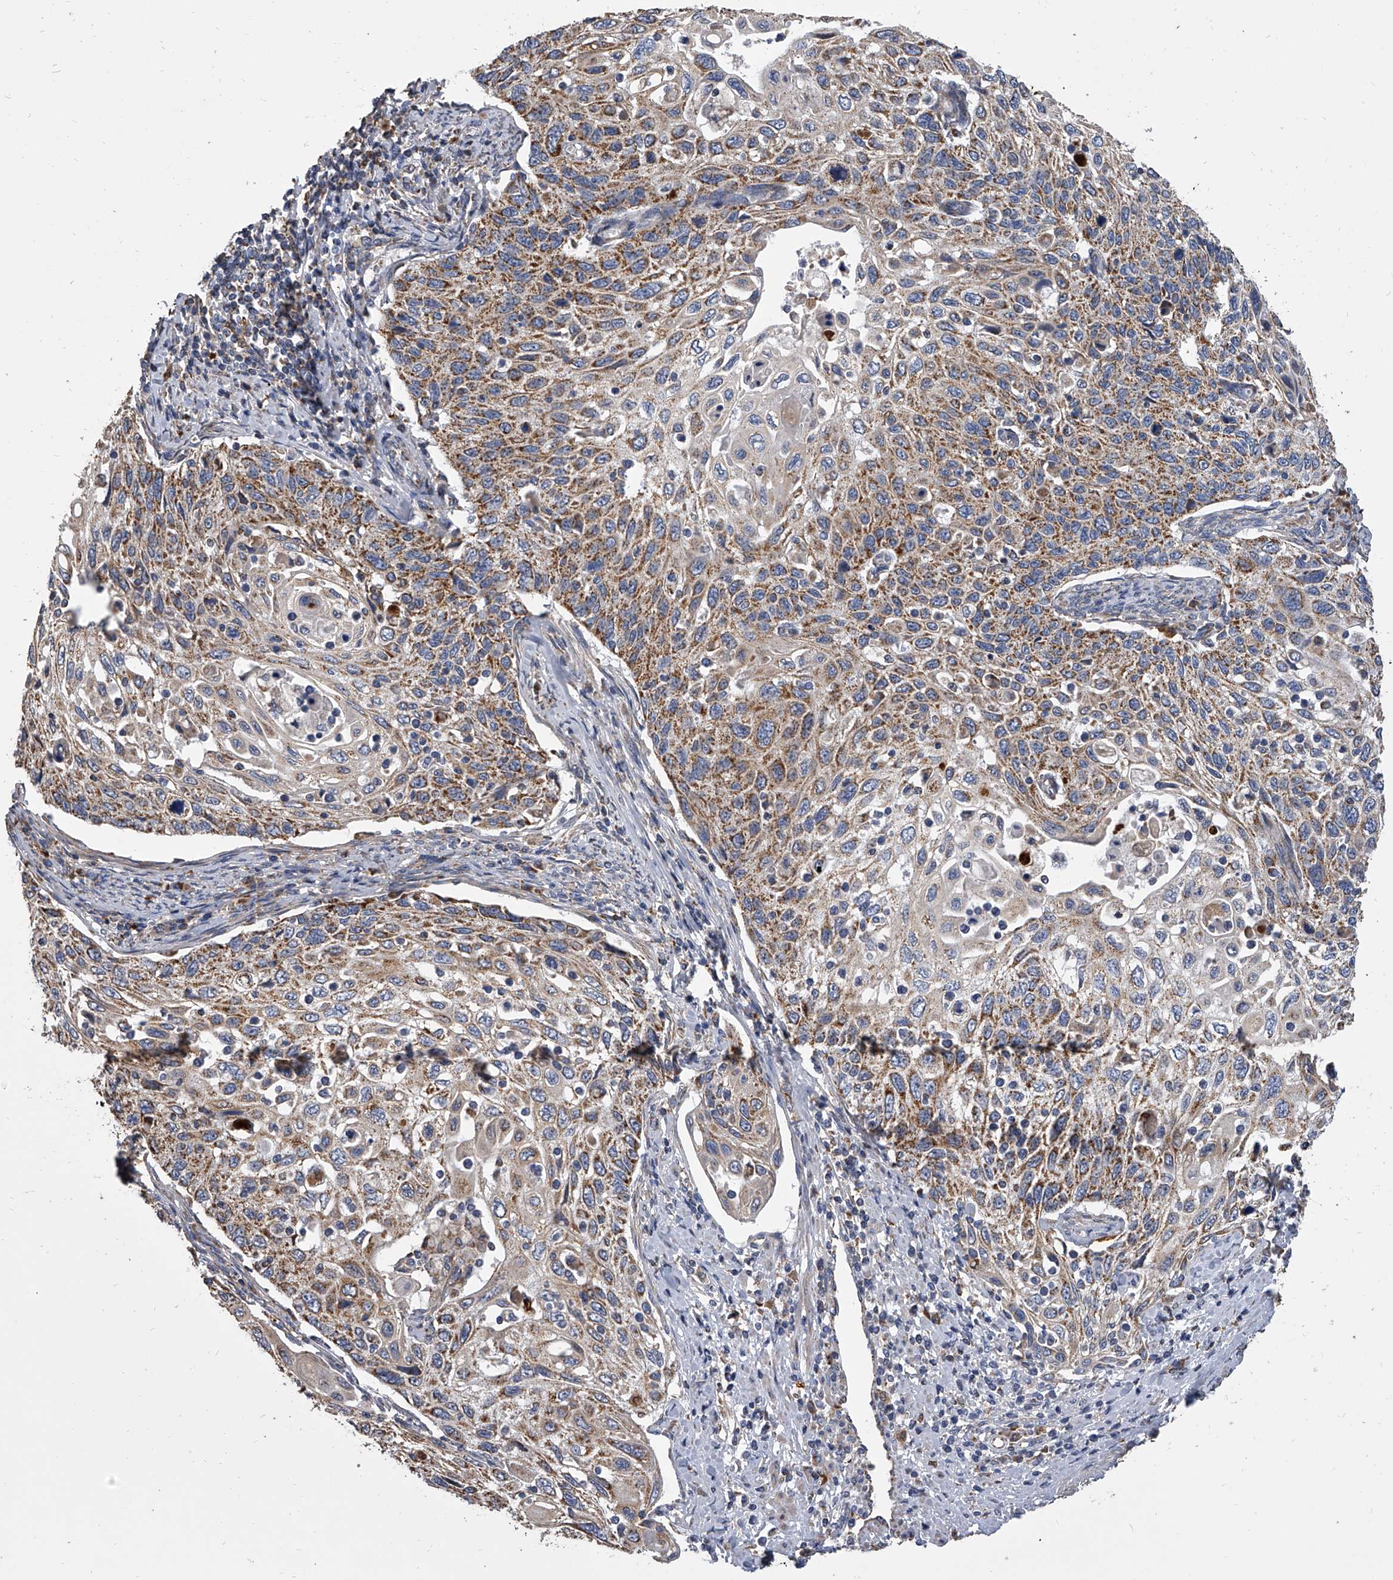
{"staining": {"intensity": "moderate", "quantity": ">75%", "location": "cytoplasmic/membranous"}, "tissue": "cervical cancer", "cell_type": "Tumor cells", "image_type": "cancer", "snomed": [{"axis": "morphology", "description": "Squamous cell carcinoma, NOS"}, {"axis": "topography", "description": "Cervix"}], "caption": "Moderate cytoplasmic/membranous protein staining is identified in about >75% of tumor cells in cervical cancer (squamous cell carcinoma).", "gene": "MRPL28", "patient": {"sex": "female", "age": 70}}